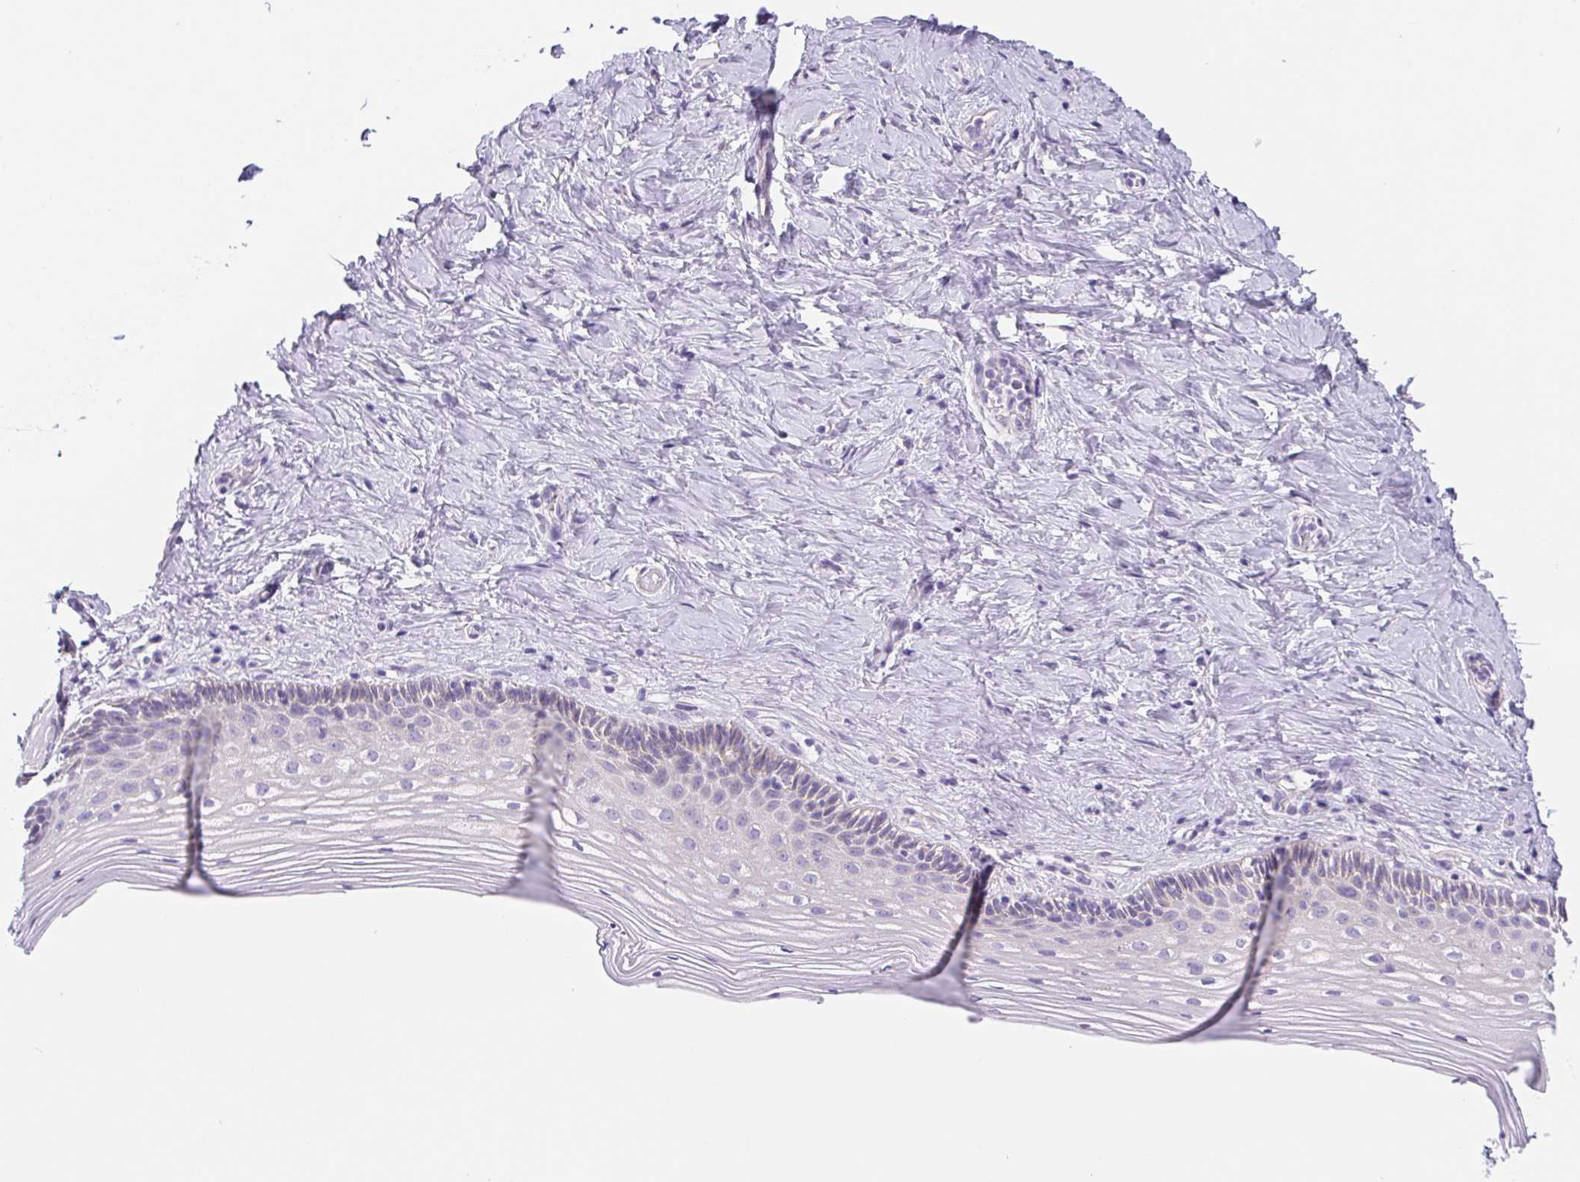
{"staining": {"intensity": "weak", "quantity": "<25%", "location": "cytoplasmic/membranous"}, "tissue": "vagina", "cell_type": "Squamous epithelial cells", "image_type": "normal", "snomed": [{"axis": "morphology", "description": "Normal tissue, NOS"}, {"axis": "topography", "description": "Vagina"}], "caption": "This is an immunohistochemistry (IHC) micrograph of benign vagina. There is no positivity in squamous epithelial cells.", "gene": "DYNC2LI1", "patient": {"sex": "female", "age": 45}}